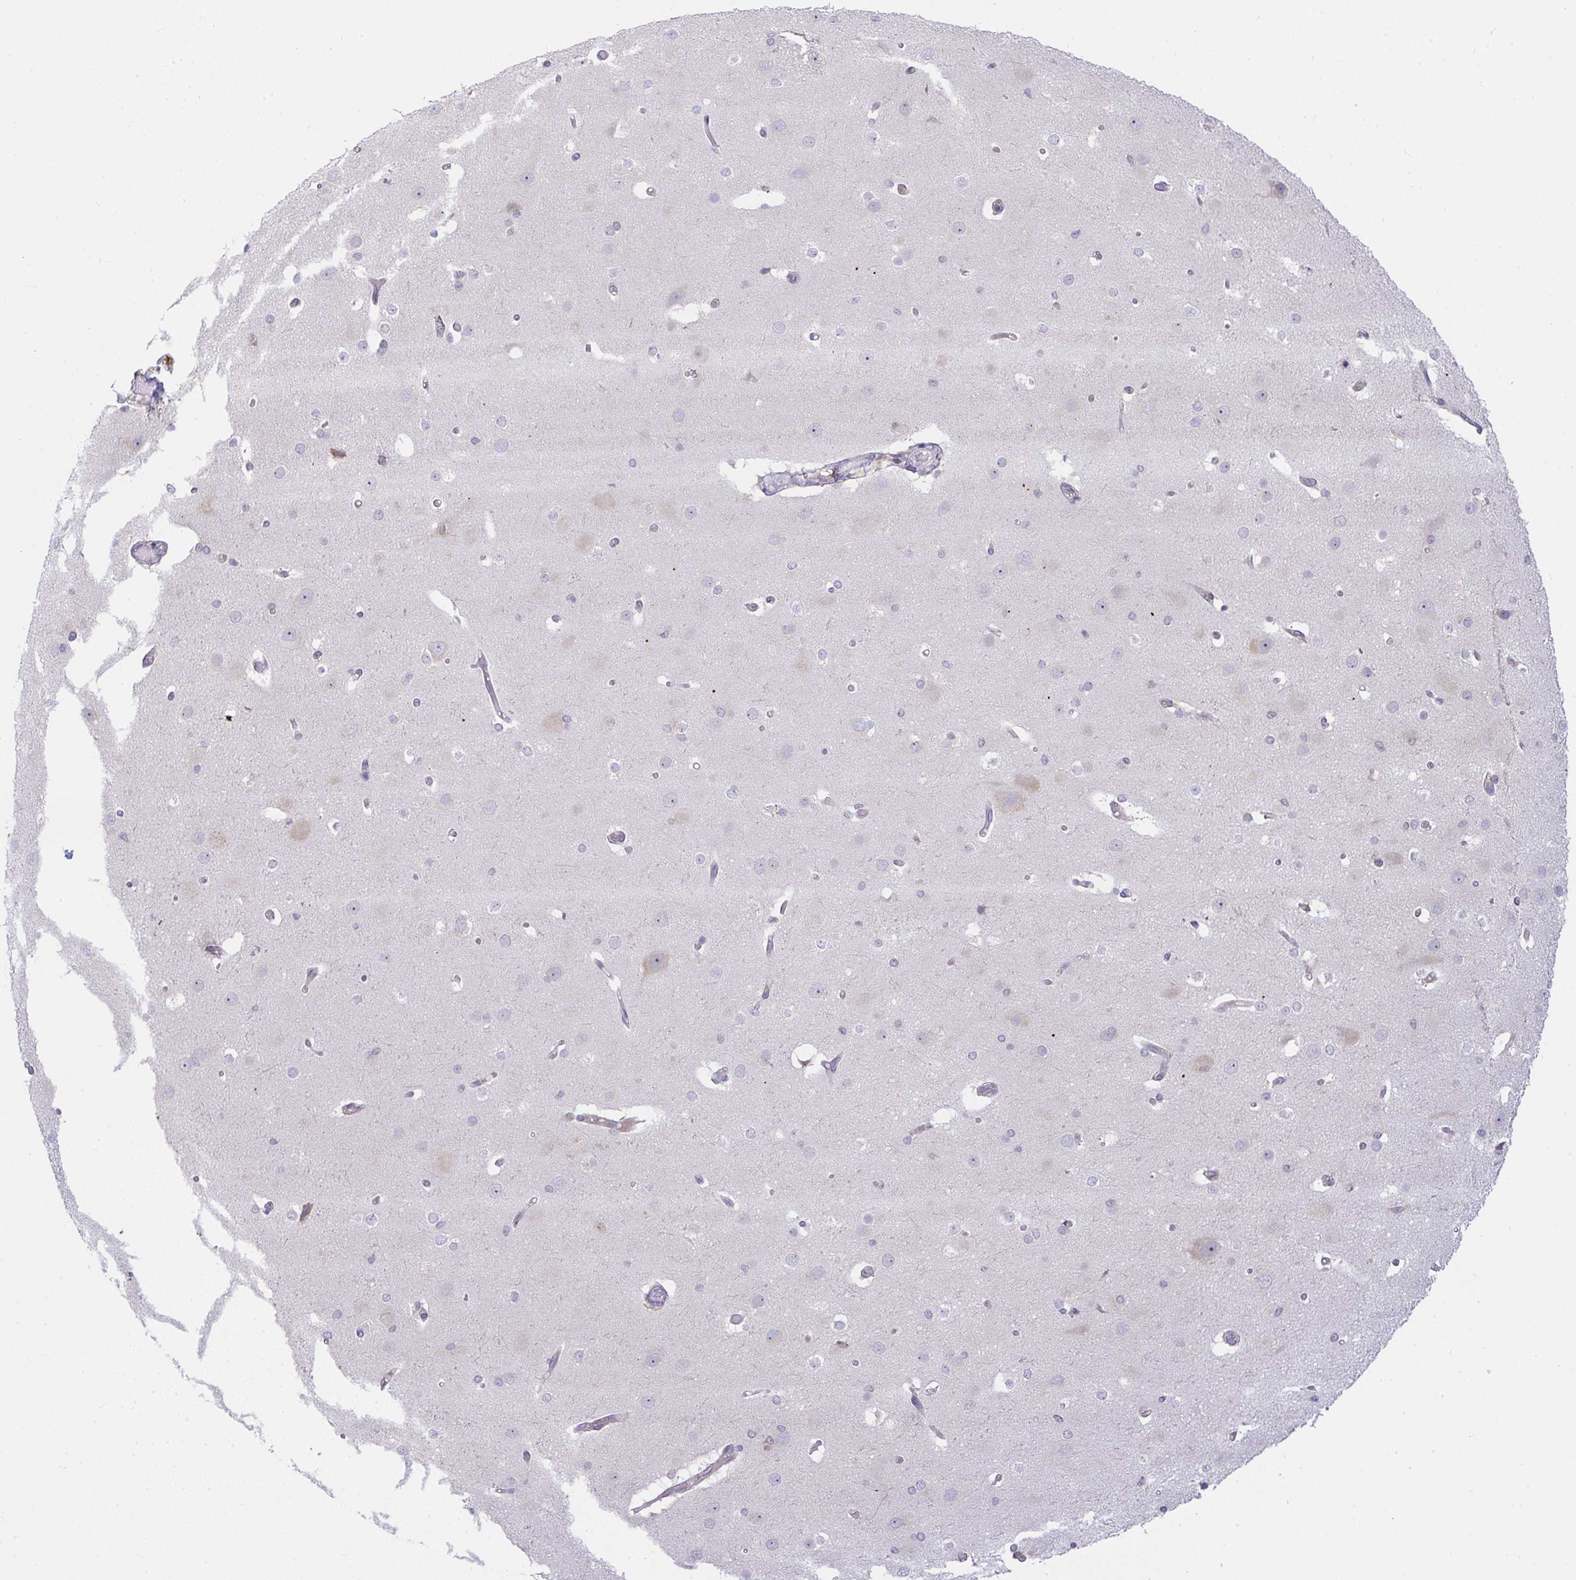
{"staining": {"intensity": "negative", "quantity": "none", "location": "none"}, "tissue": "cerebral cortex", "cell_type": "Endothelial cells", "image_type": "normal", "snomed": [{"axis": "morphology", "description": "Normal tissue, NOS"}, {"axis": "morphology", "description": "Inflammation, NOS"}, {"axis": "topography", "description": "Cerebral cortex"}], "caption": "There is no significant staining in endothelial cells of cerebral cortex. (DAB (3,3'-diaminobenzidine) immunohistochemistry visualized using brightfield microscopy, high magnification).", "gene": "DERL2", "patient": {"sex": "male", "age": 6}}